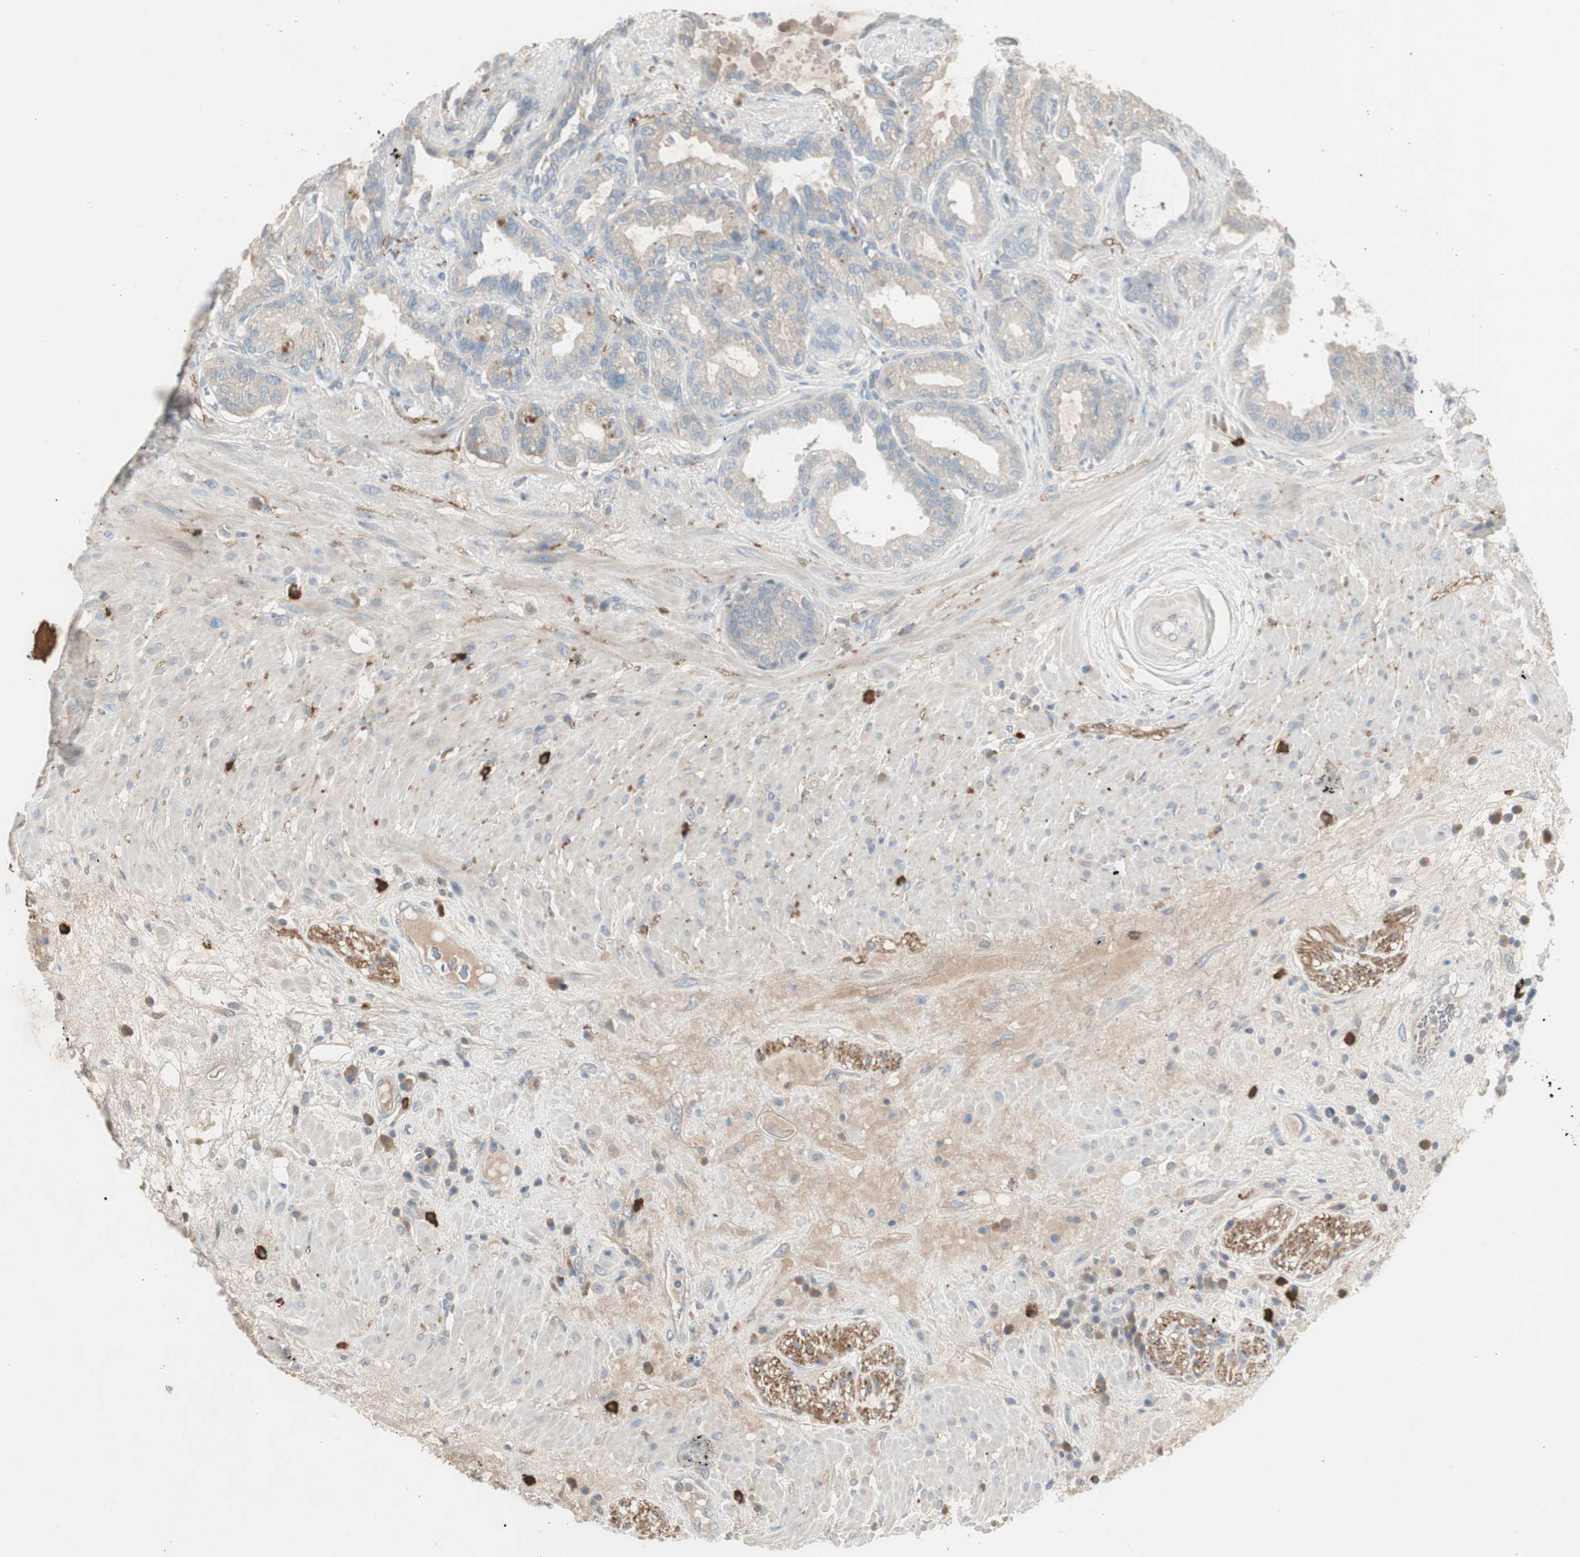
{"staining": {"intensity": "moderate", "quantity": "<25%", "location": "cytoplasmic/membranous"}, "tissue": "seminal vesicle", "cell_type": "Glandular cells", "image_type": "normal", "snomed": [{"axis": "morphology", "description": "Normal tissue, NOS"}, {"axis": "topography", "description": "Seminal veicle"}], "caption": "Moderate cytoplasmic/membranous expression is present in approximately <25% of glandular cells in benign seminal vesicle.", "gene": "MAPRE3", "patient": {"sex": "male", "age": 61}}